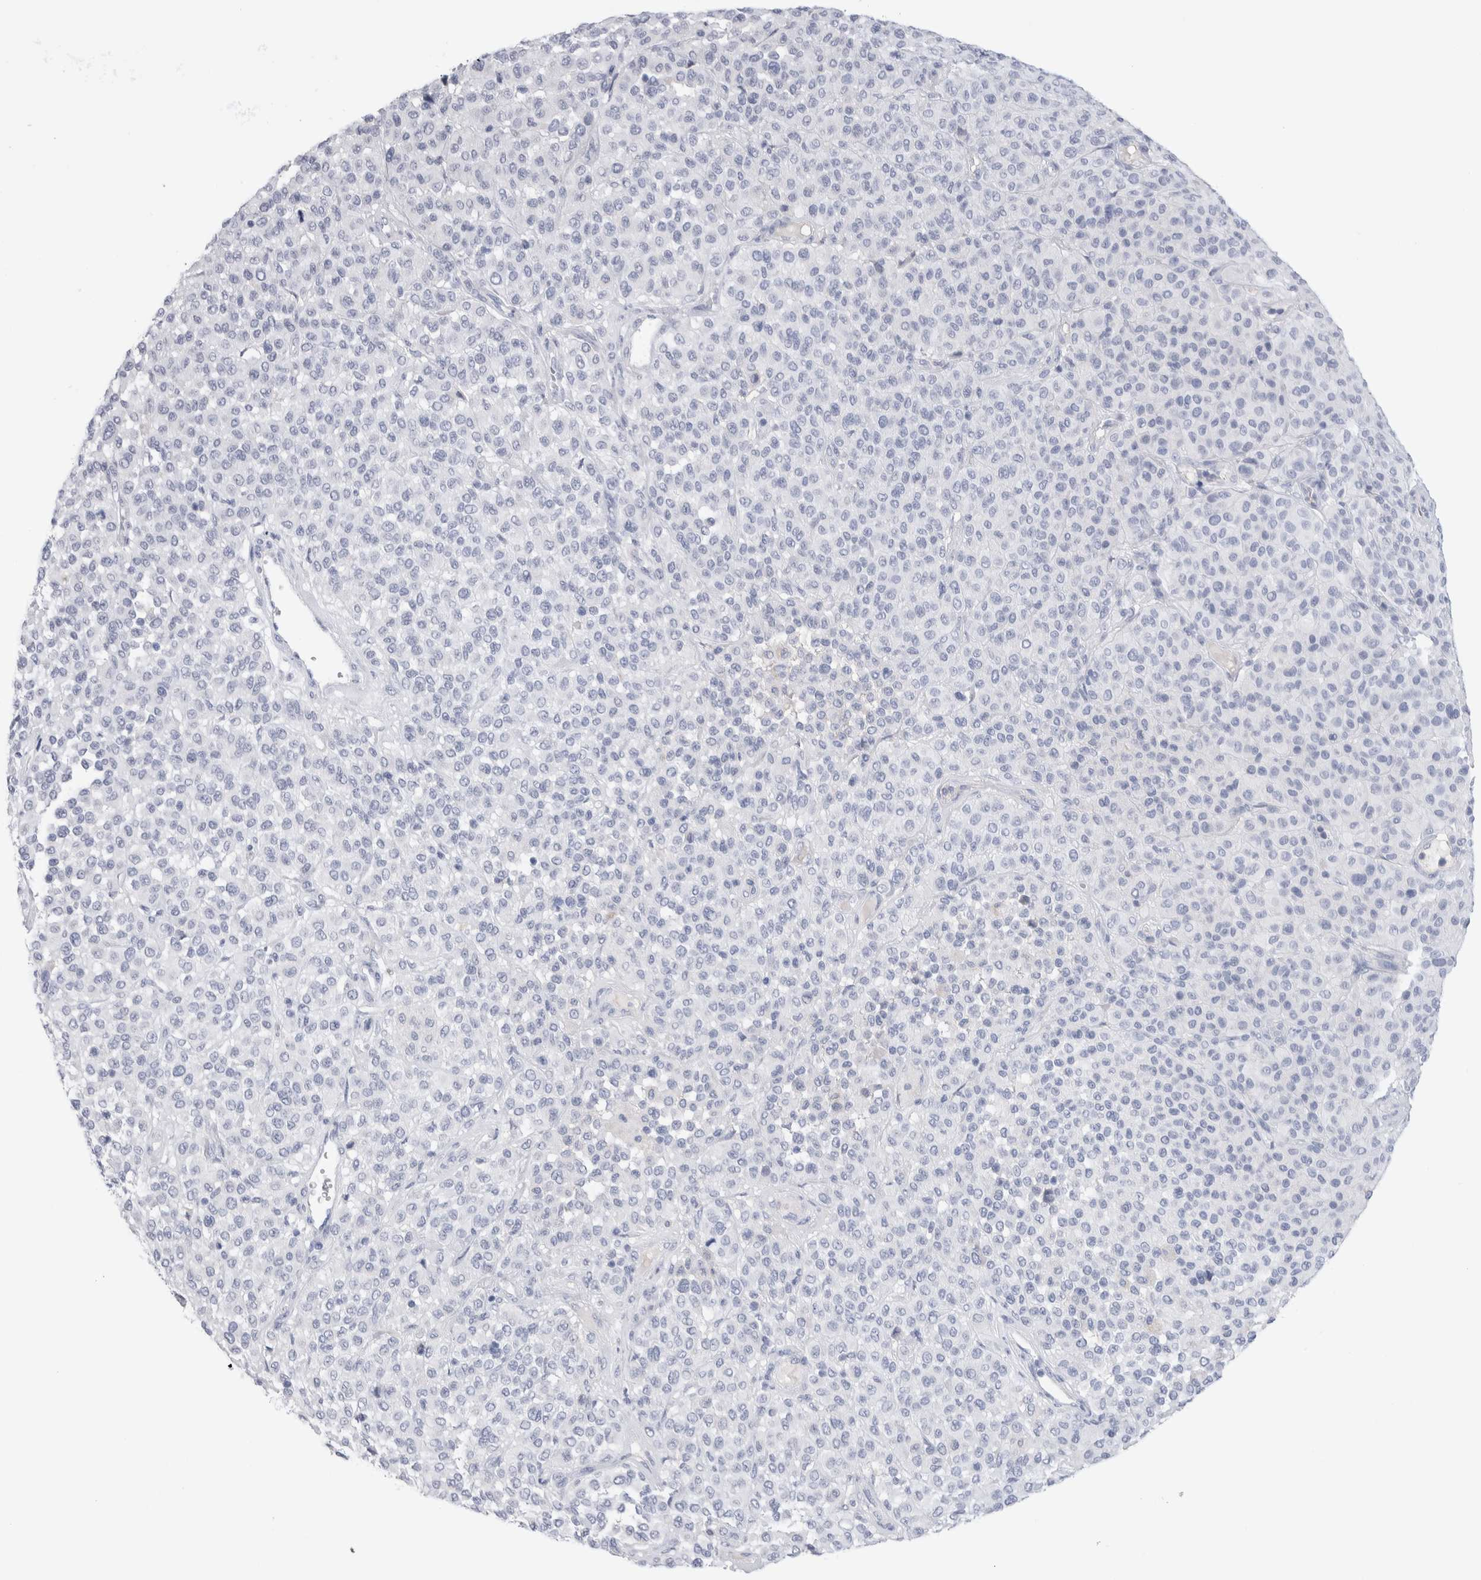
{"staining": {"intensity": "negative", "quantity": "none", "location": "none"}, "tissue": "melanoma", "cell_type": "Tumor cells", "image_type": "cancer", "snomed": [{"axis": "morphology", "description": "Malignant melanoma, Metastatic site"}, {"axis": "topography", "description": "Pancreas"}], "caption": "Tumor cells are negative for brown protein staining in melanoma.", "gene": "GDA", "patient": {"sex": "female", "age": 30}}